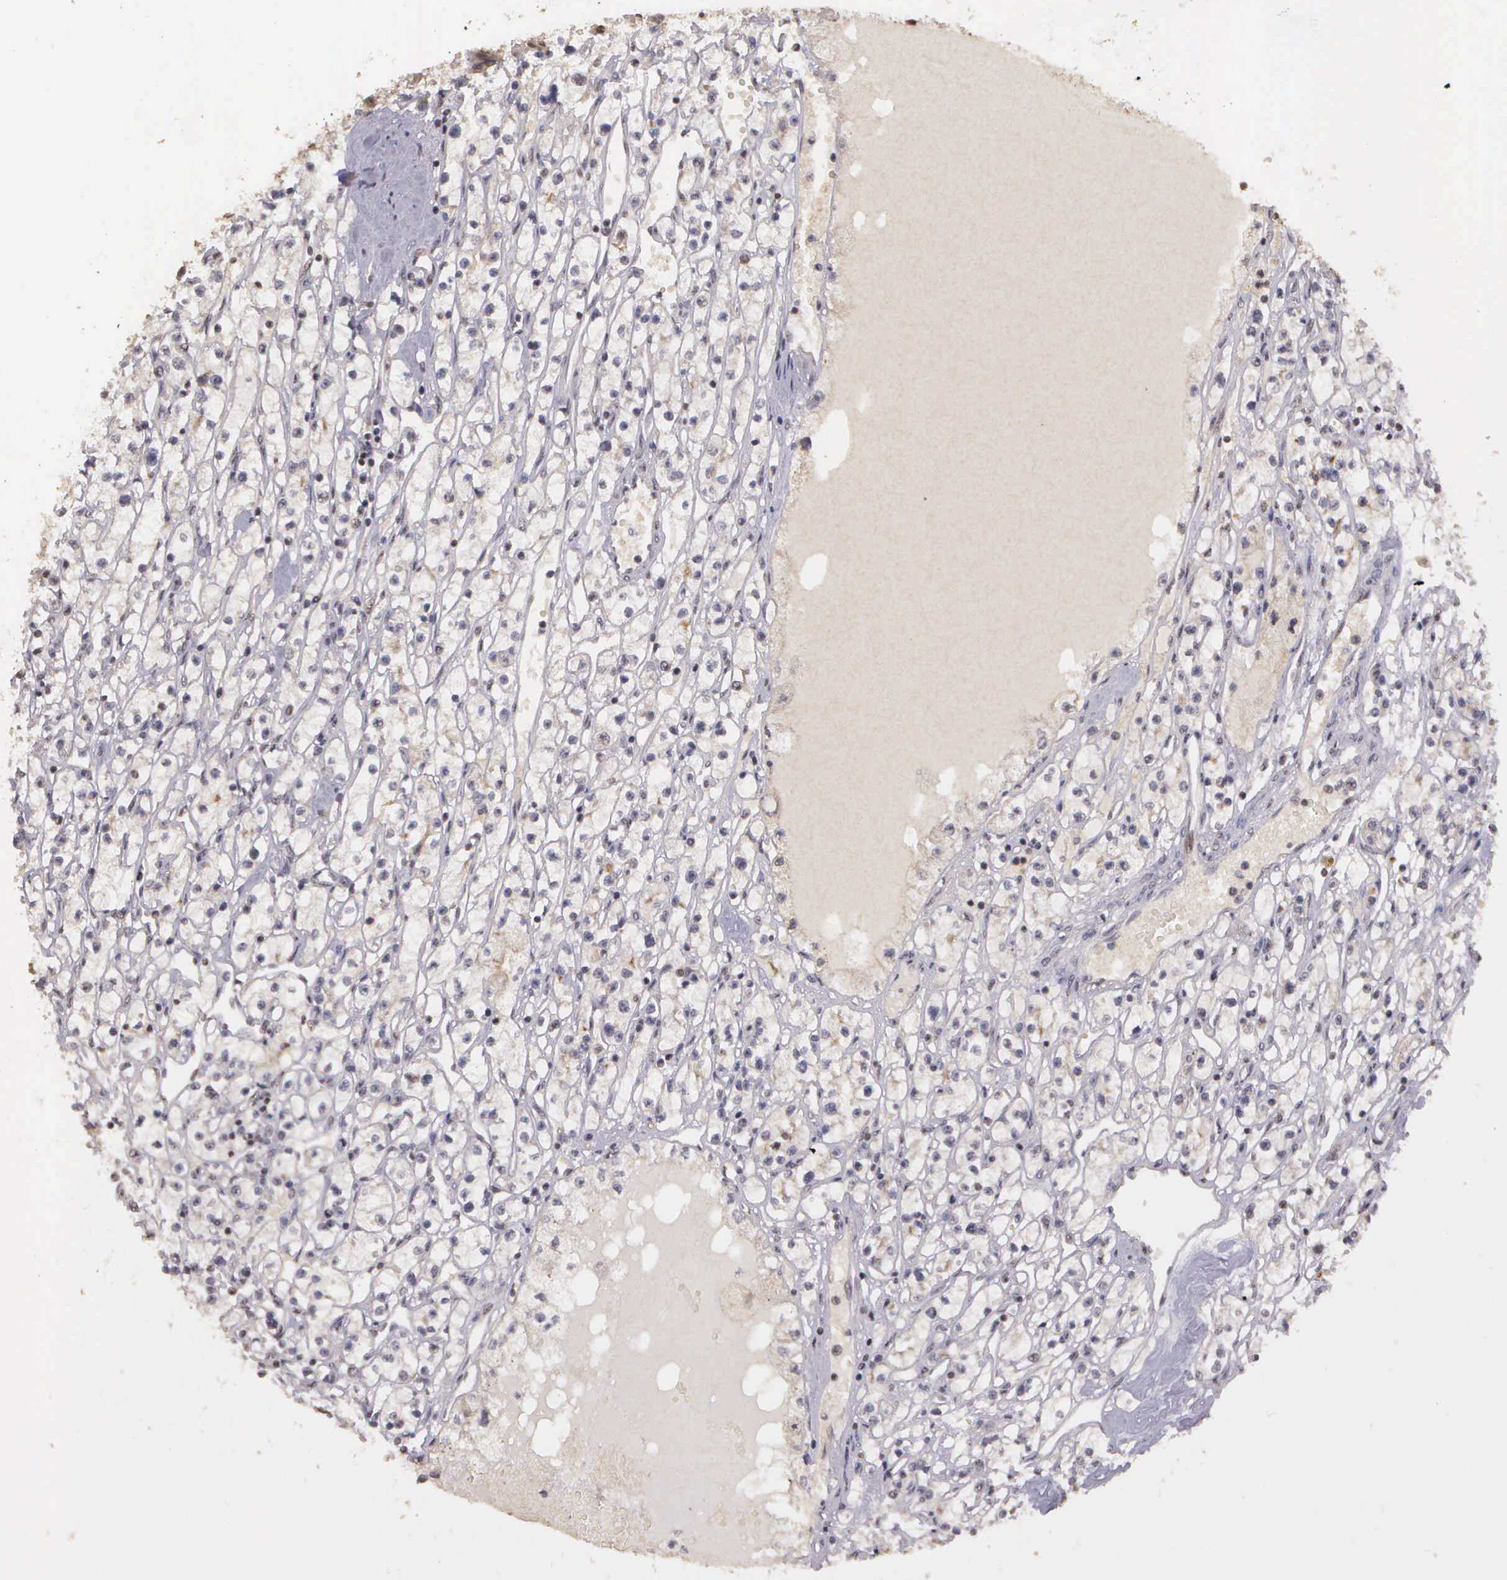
{"staining": {"intensity": "negative", "quantity": "none", "location": "none"}, "tissue": "renal cancer", "cell_type": "Tumor cells", "image_type": "cancer", "snomed": [{"axis": "morphology", "description": "Adenocarcinoma, NOS"}, {"axis": "topography", "description": "Kidney"}], "caption": "Immunohistochemistry micrograph of human adenocarcinoma (renal) stained for a protein (brown), which exhibits no positivity in tumor cells.", "gene": "ARMCX5", "patient": {"sex": "male", "age": 56}}